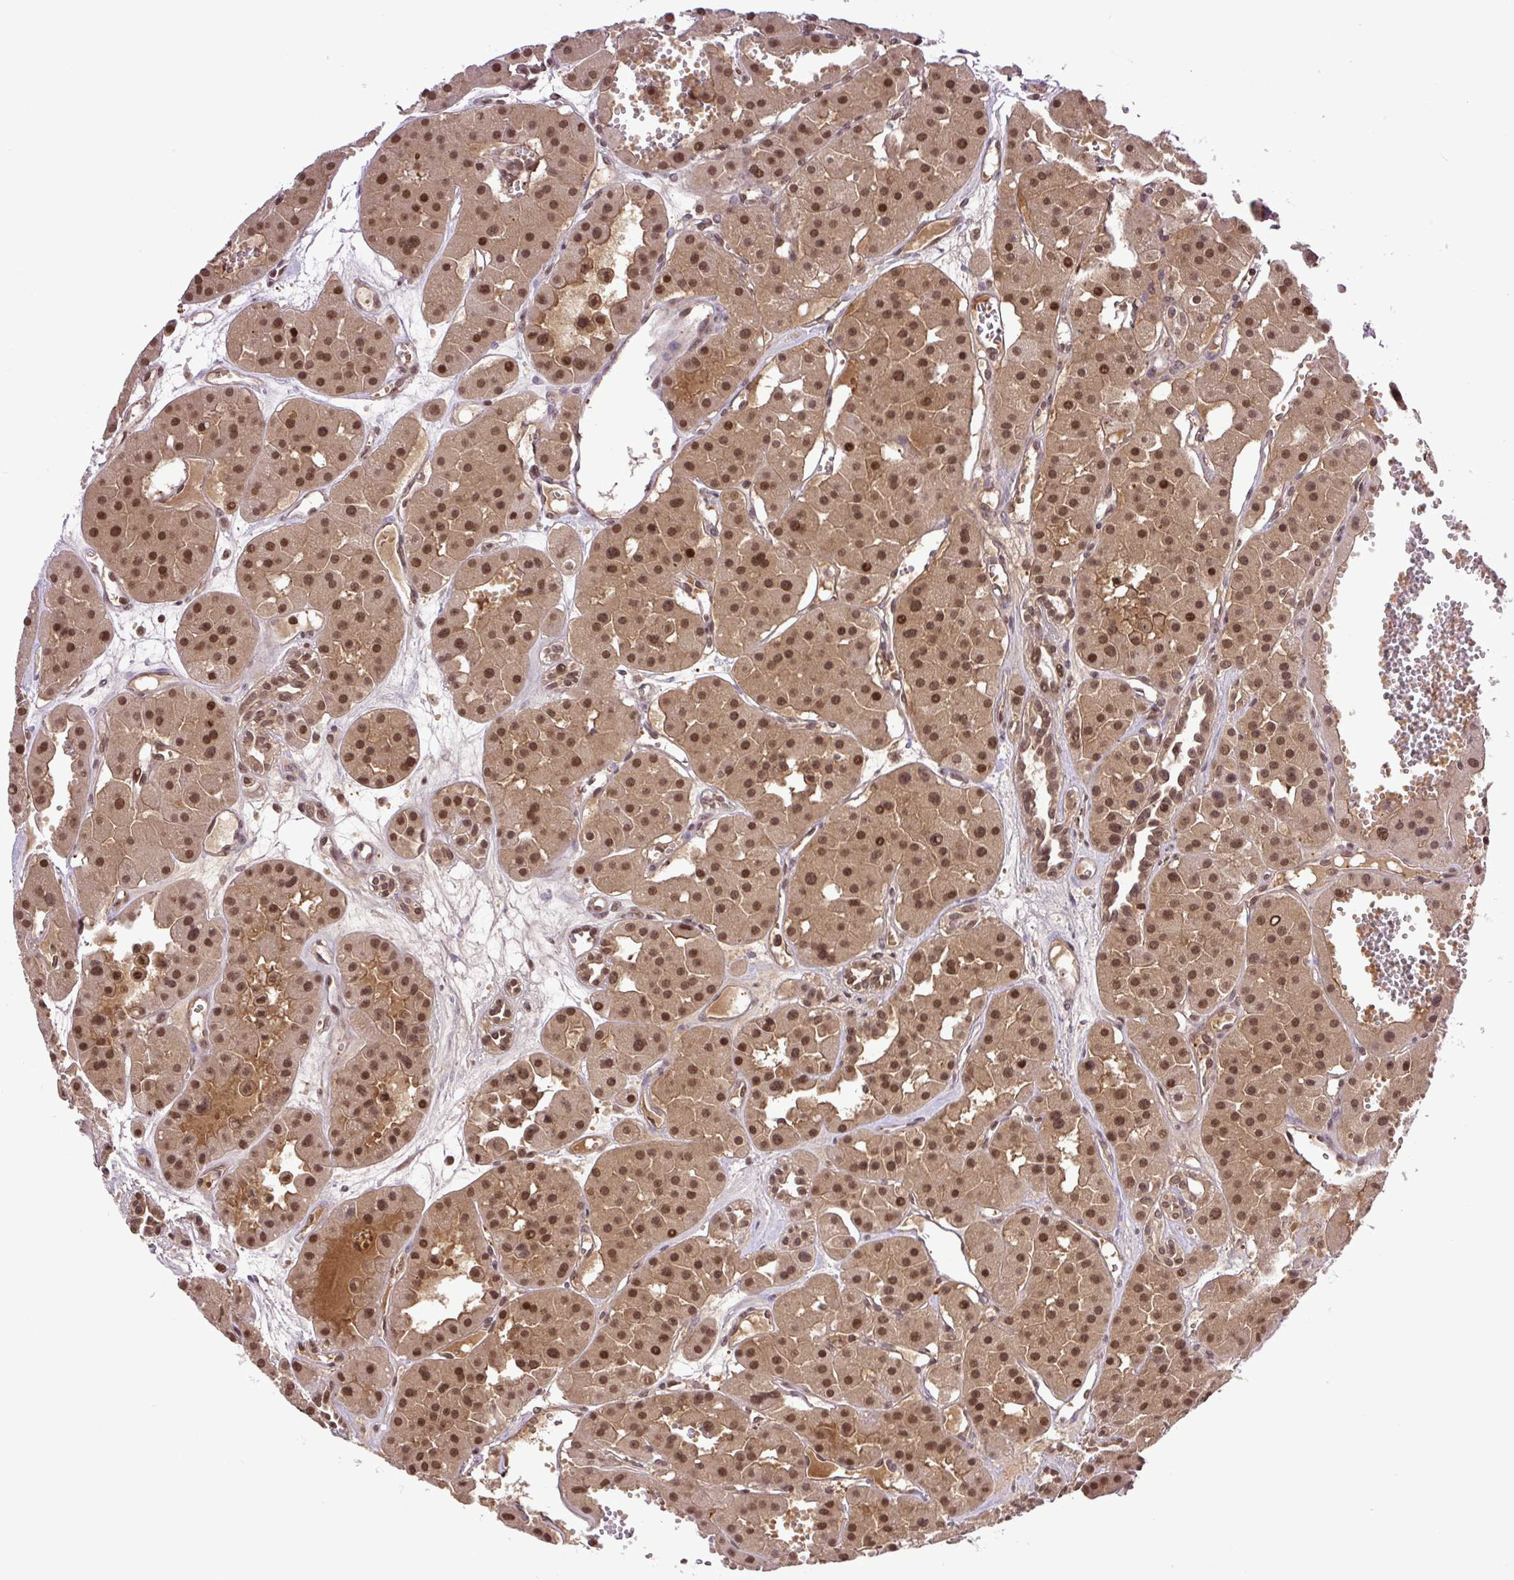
{"staining": {"intensity": "moderate", "quantity": ">75%", "location": "cytoplasmic/membranous,nuclear"}, "tissue": "renal cancer", "cell_type": "Tumor cells", "image_type": "cancer", "snomed": [{"axis": "morphology", "description": "Carcinoma, NOS"}, {"axis": "topography", "description": "Kidney"}], "caption": "The histopathology image exhibits immunohistochemical staining of carcinoma (renal). There is moderate cytoplasmic/membranous and nuclear staining is seen in approximately >75% of tumor cells.", "gene": "SGTA", "patient": {"sex": "female", "age": 75}}